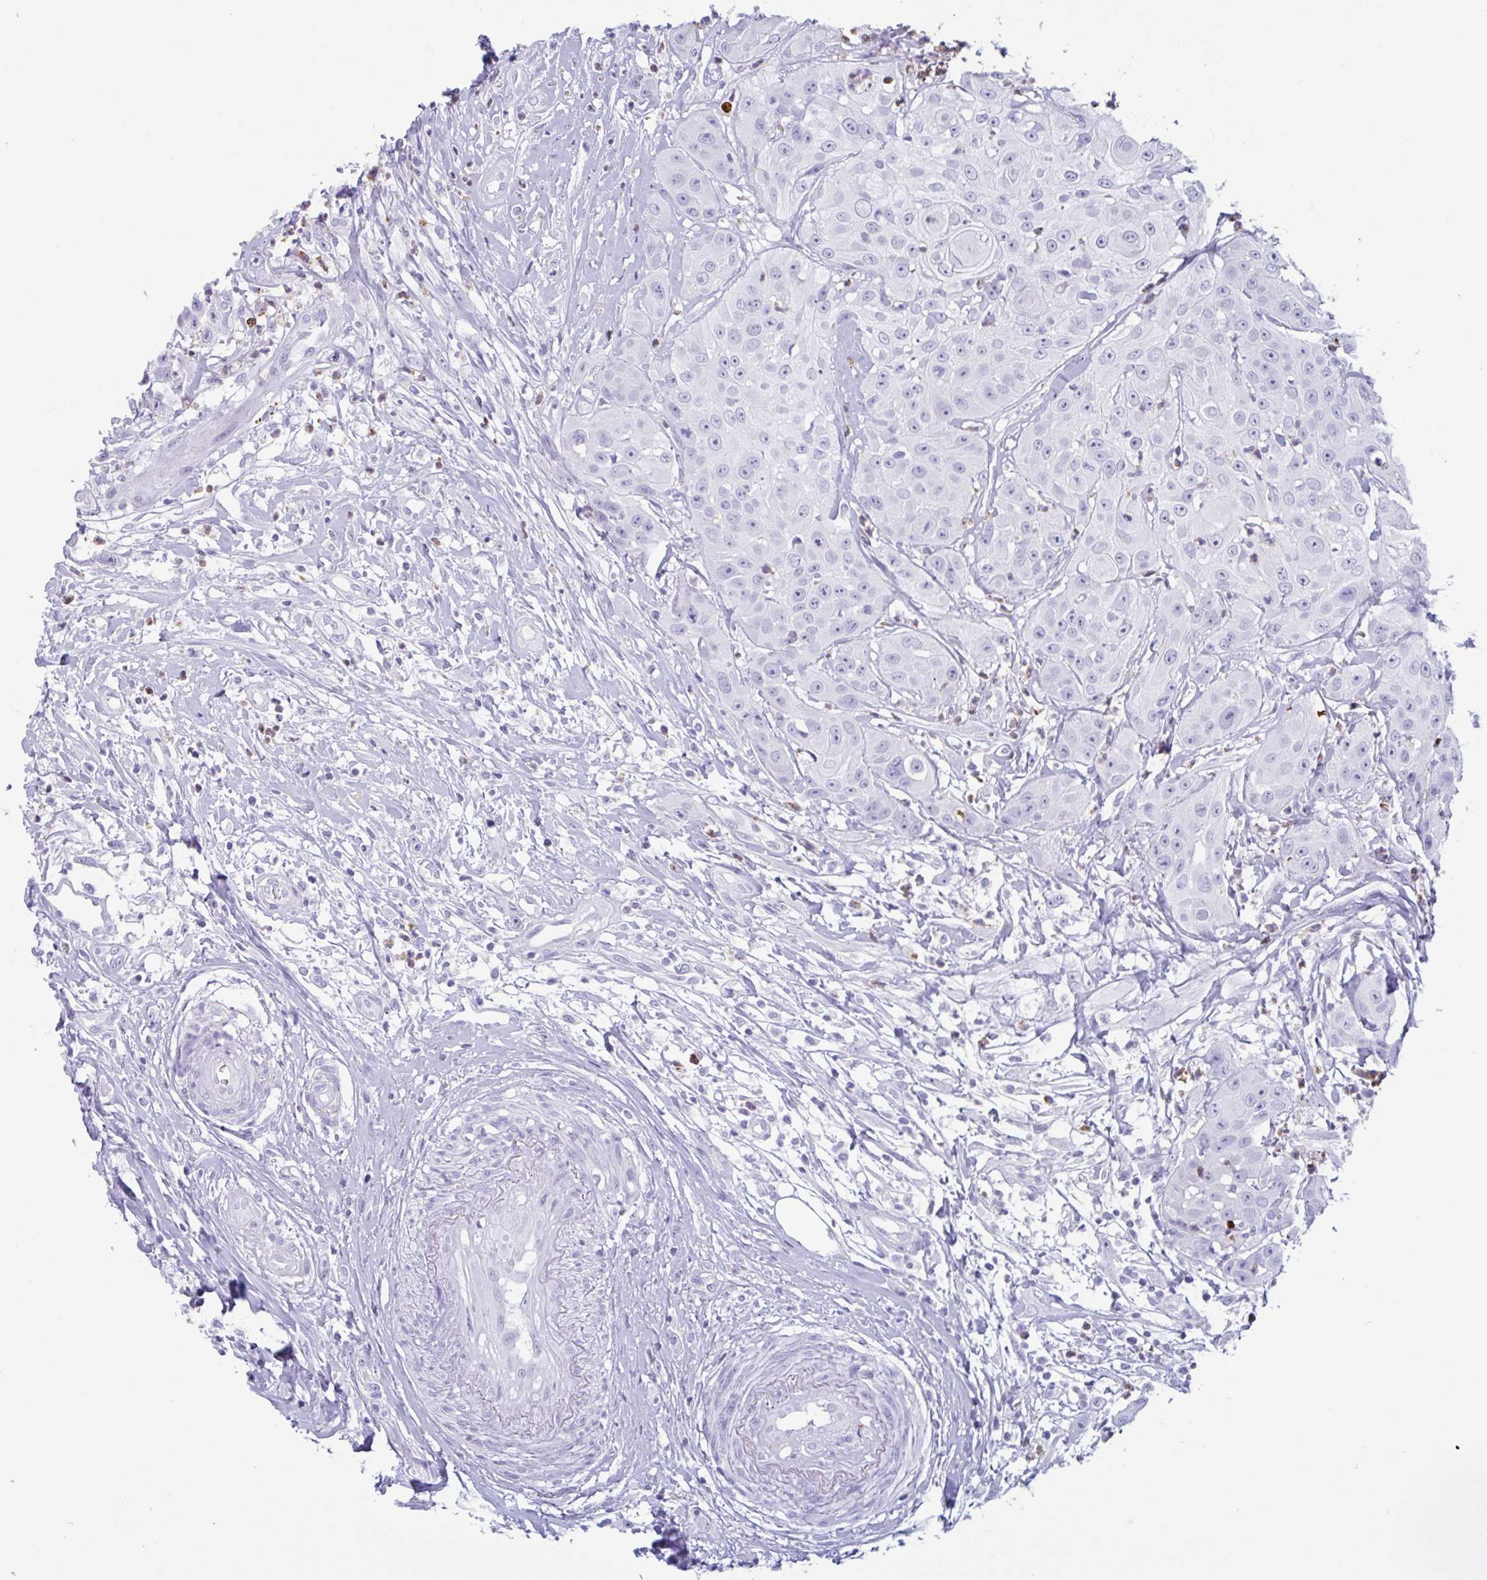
{"staining": {"intensity": "negative", "quantity": "none", "location": "none"}, "tissue": "head and neck cancer", "cell_type": "Tumor cells", "image_type": "cancer", "snomed": [{"axis": "morphology", "description": "Squamous cell carcinoma, NOS"}, {"axis": "topography", "description": "Head-Neck"}], "caption": "Immunohistochemistry (IHC) image of neoplastic tissue: head and neck cancer stained with DAB reveals no significant protein staining in tumor cells. Nuclei are stained in blue.", "gene": "DTWD2", "patient": {"sex": "male", "age": 83}}